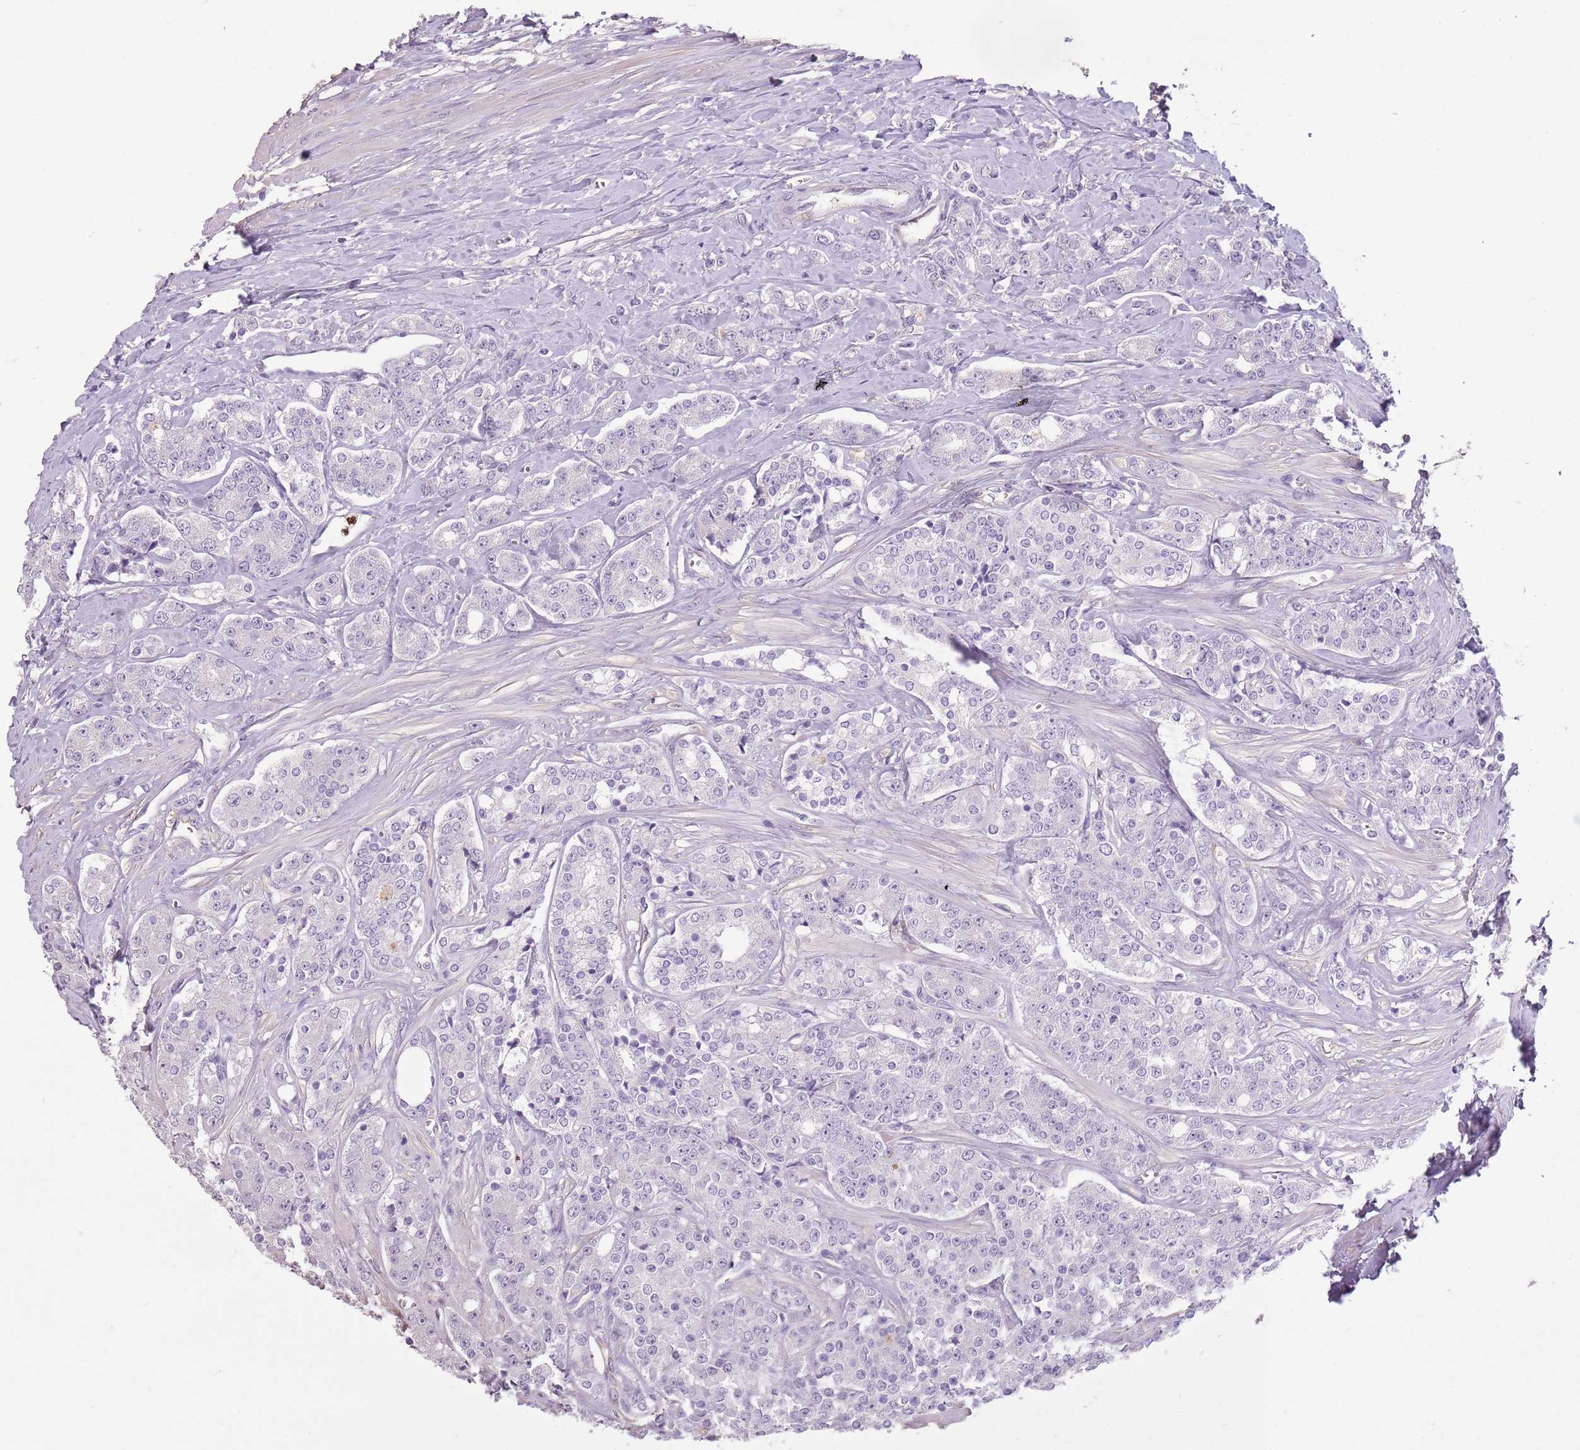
{"staining": {"intensity": "negative", "quantity": "none", "location": "none"}, "tissue": "prostate cancer", "cell_type": "Tumor cells", "image_type": "cancer", "snomed": [{"axis": "morphology", "description": "Adenocarcinoma, High grade"}, {"axis": "topography", "description": "Prostate"}], "caption": "High power microscopy histopathology image of an IHC photomicrograph of high-grade adenocarcinoma (prostate), revealing no significant staining in tumor cells.", "gene": "CELF6", "patient": {"sex": "male", "age": 62}}